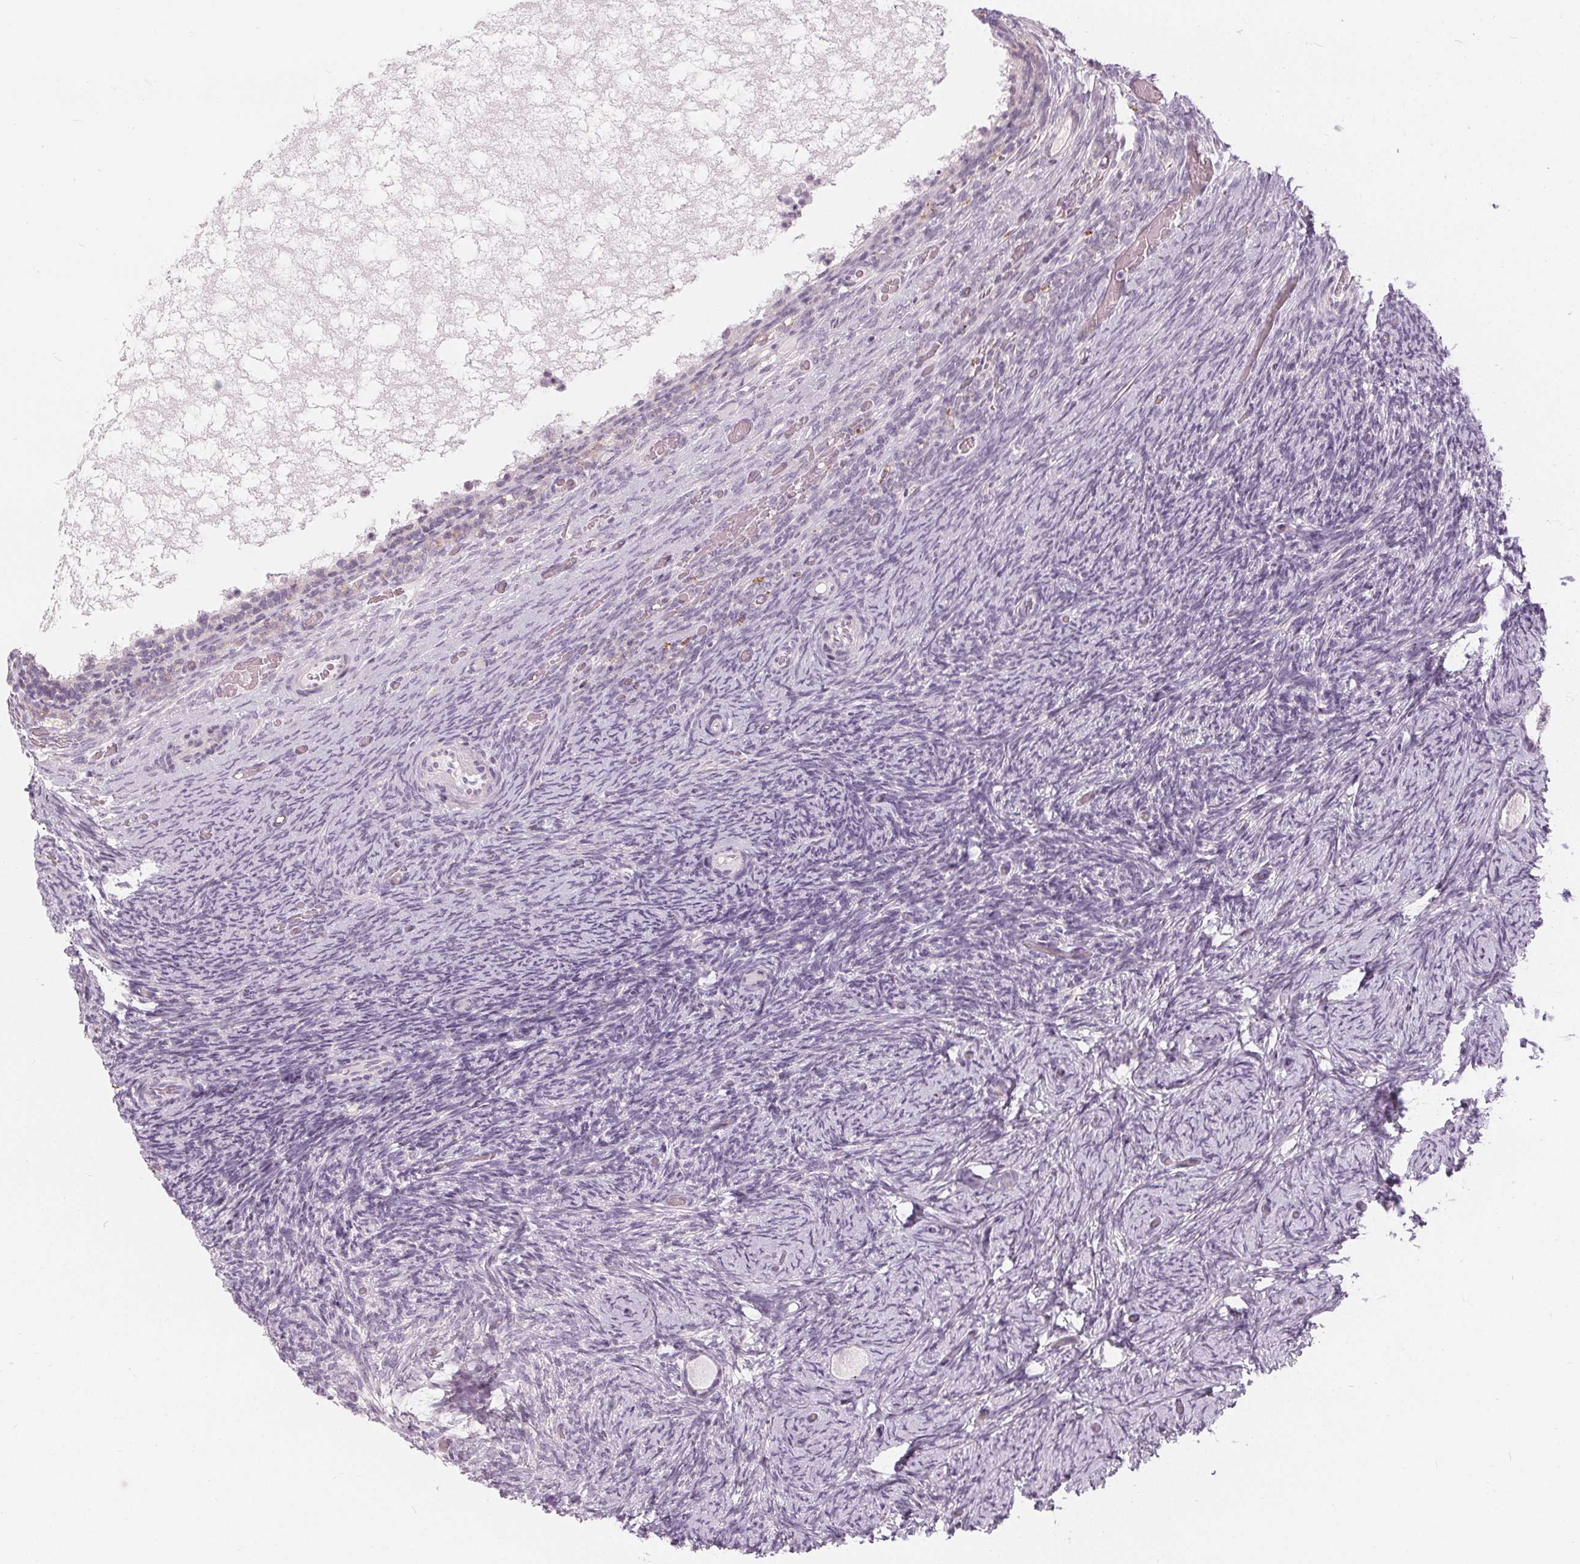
{"staining": {"intensity": "negative", "quantity": "none", "location": "none"}, "tissue": "ovary", "cell_type": "Follicle cells", "image_type": "normal", "snomed": [{"axis": "morphology", "description": "Normal tissue, NOS"}, {"axis": "topography", "description": "Ovary"}], "caption": "IHC of normal human ovary exhibits no staining in follicle cells.", "gene": "HOPX", "patient": {"sex": "female", "age": 34}}